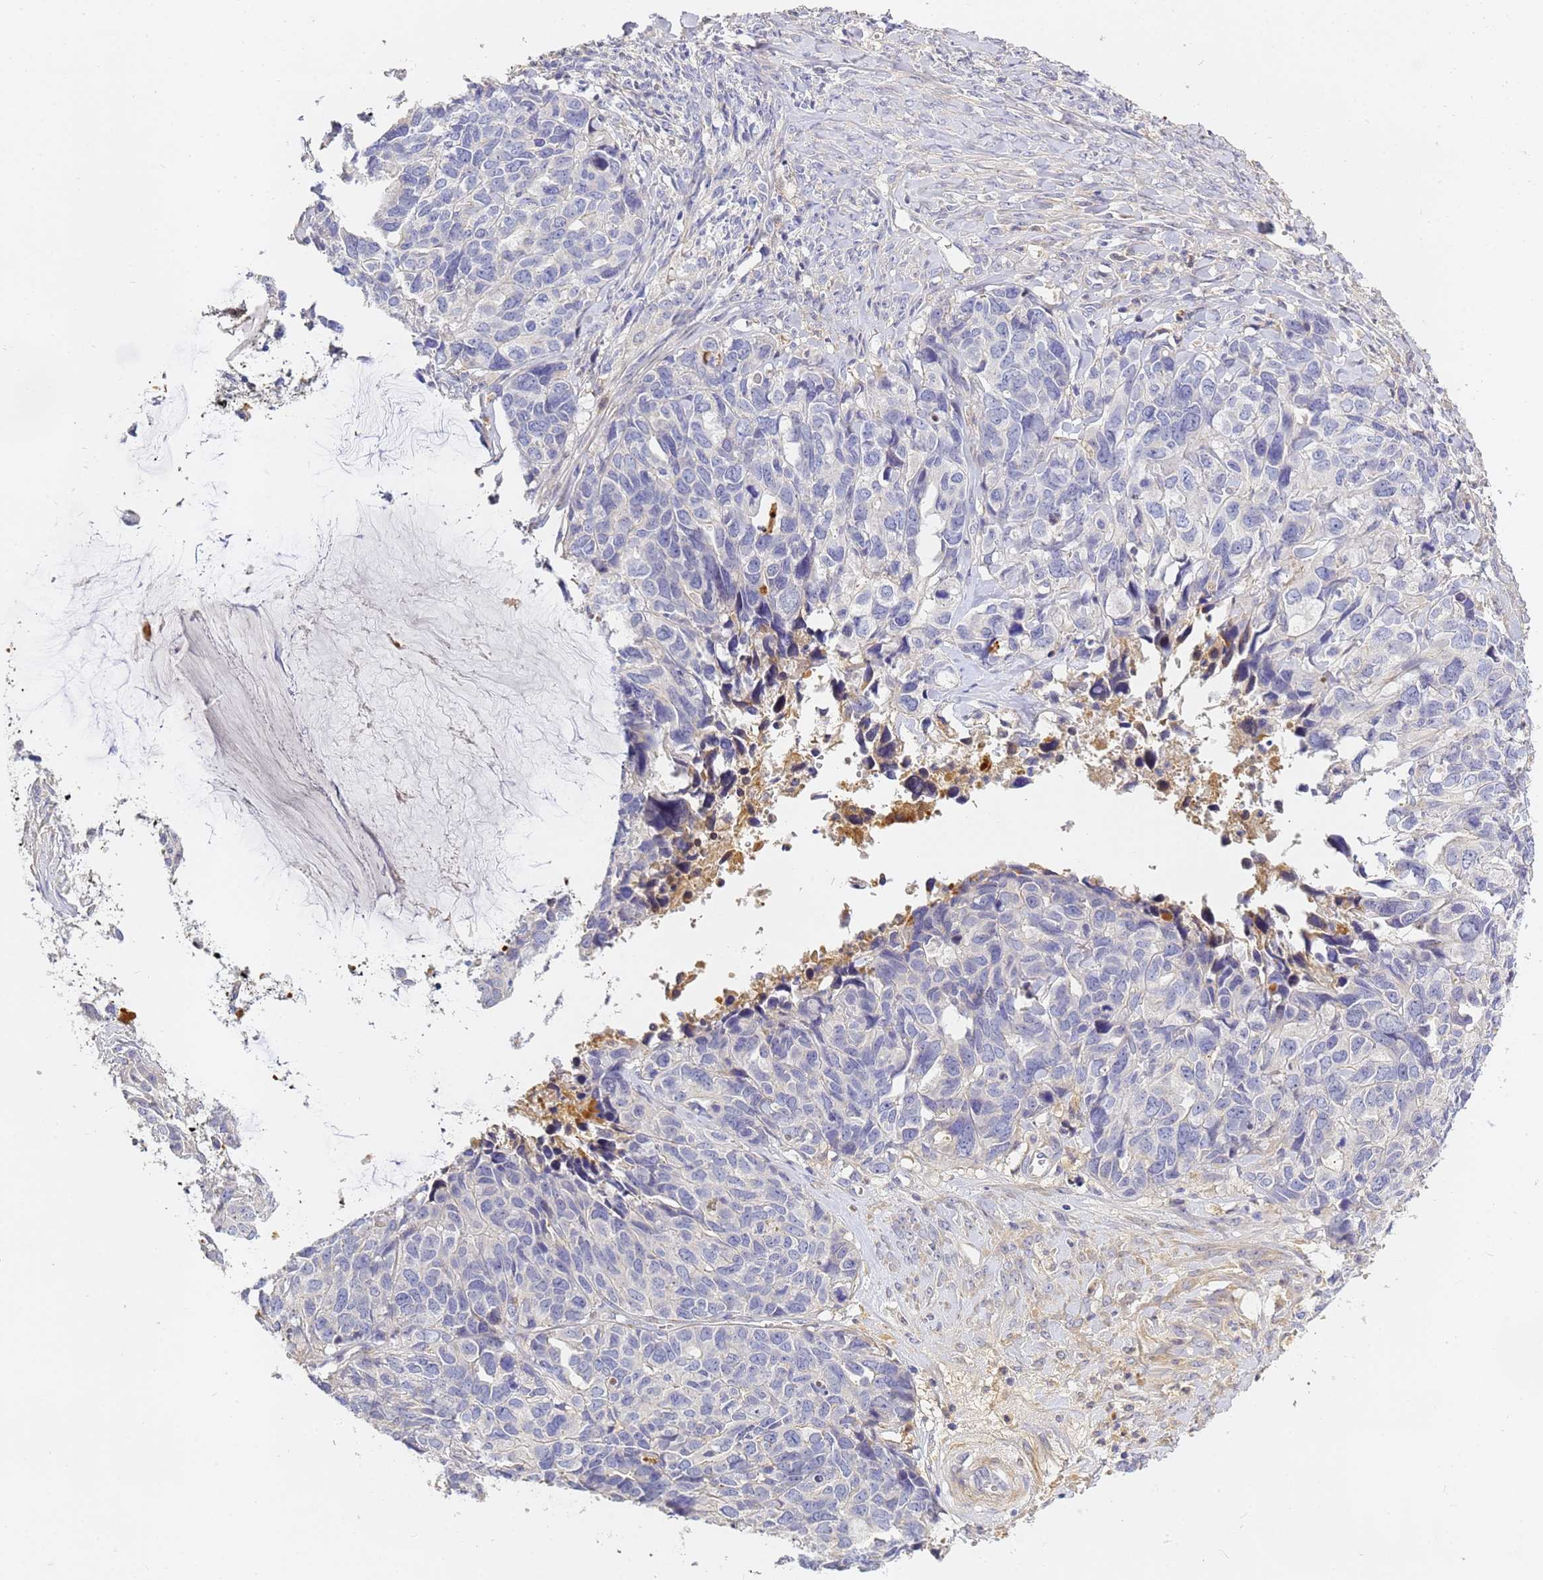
{"staining": {"intensity": "negative", "quantity": "none", "location": "none"}, "tissue": "ovarian cancer", "cell_type": "Tumor cells", "image_type": "cancer", "snomed": [{"axis": "morphology", "description": "Cystadenocarcinoma, serous, NOS"}, {"axis": "topography", "description": "Ovary"}], "caption": "DAB (3,3'-diaminobenzidine) immunohistochemical staining of human ovarian cancer (serous cystadenocarcinoma) reveals no significant expression in tumor cells. (Stains: DAB immunohistochemistry (IHC) with hematoxylin counter stain, Microscopy: brightfield microscopy at high magnification).", "gene": "CFH", "patient": {"sex": "female", "age": 79}}